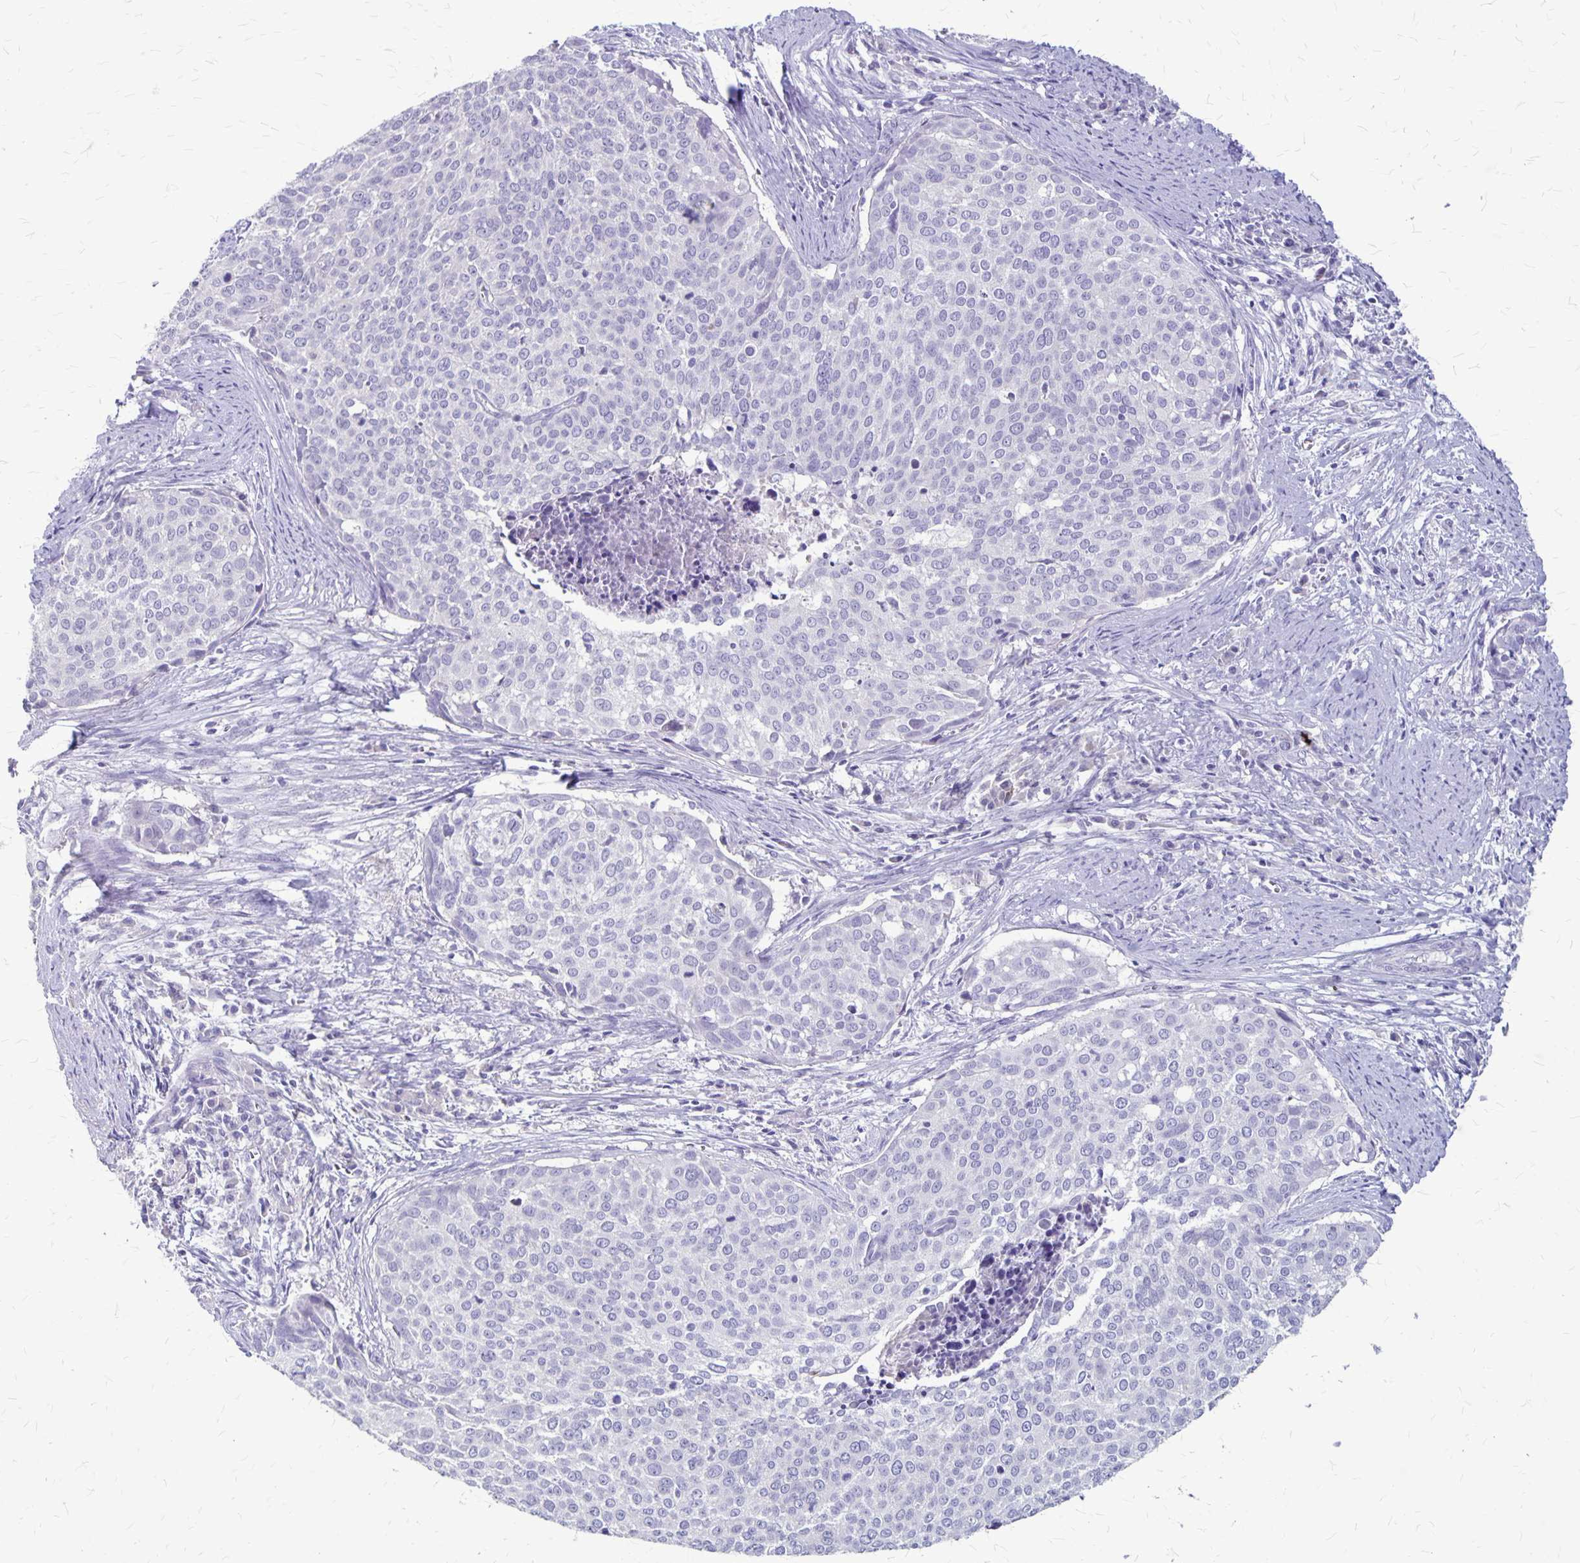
{"staining": {"intensity": "negative", "quantity": "none", "location": "none"}, "tissue": "cervical cancer", "cell_type": "Tumor cells", "image_type": "cancer", "snomed": [{"axis": "morphology", "description": "Squamous cell carcinoma, NOS"}, {"axis": "topography", "description": "Cervix"}], "caption": "Cervical cancer was stained to show a protein in brown. There is no significant staining in tumor cells. The staining is performed using DAB brown chromogen with nuclei counter-stained in using hematoxylin.", "gene": "PLXNB3", "patient": {"sex": "female", "age": 39}}